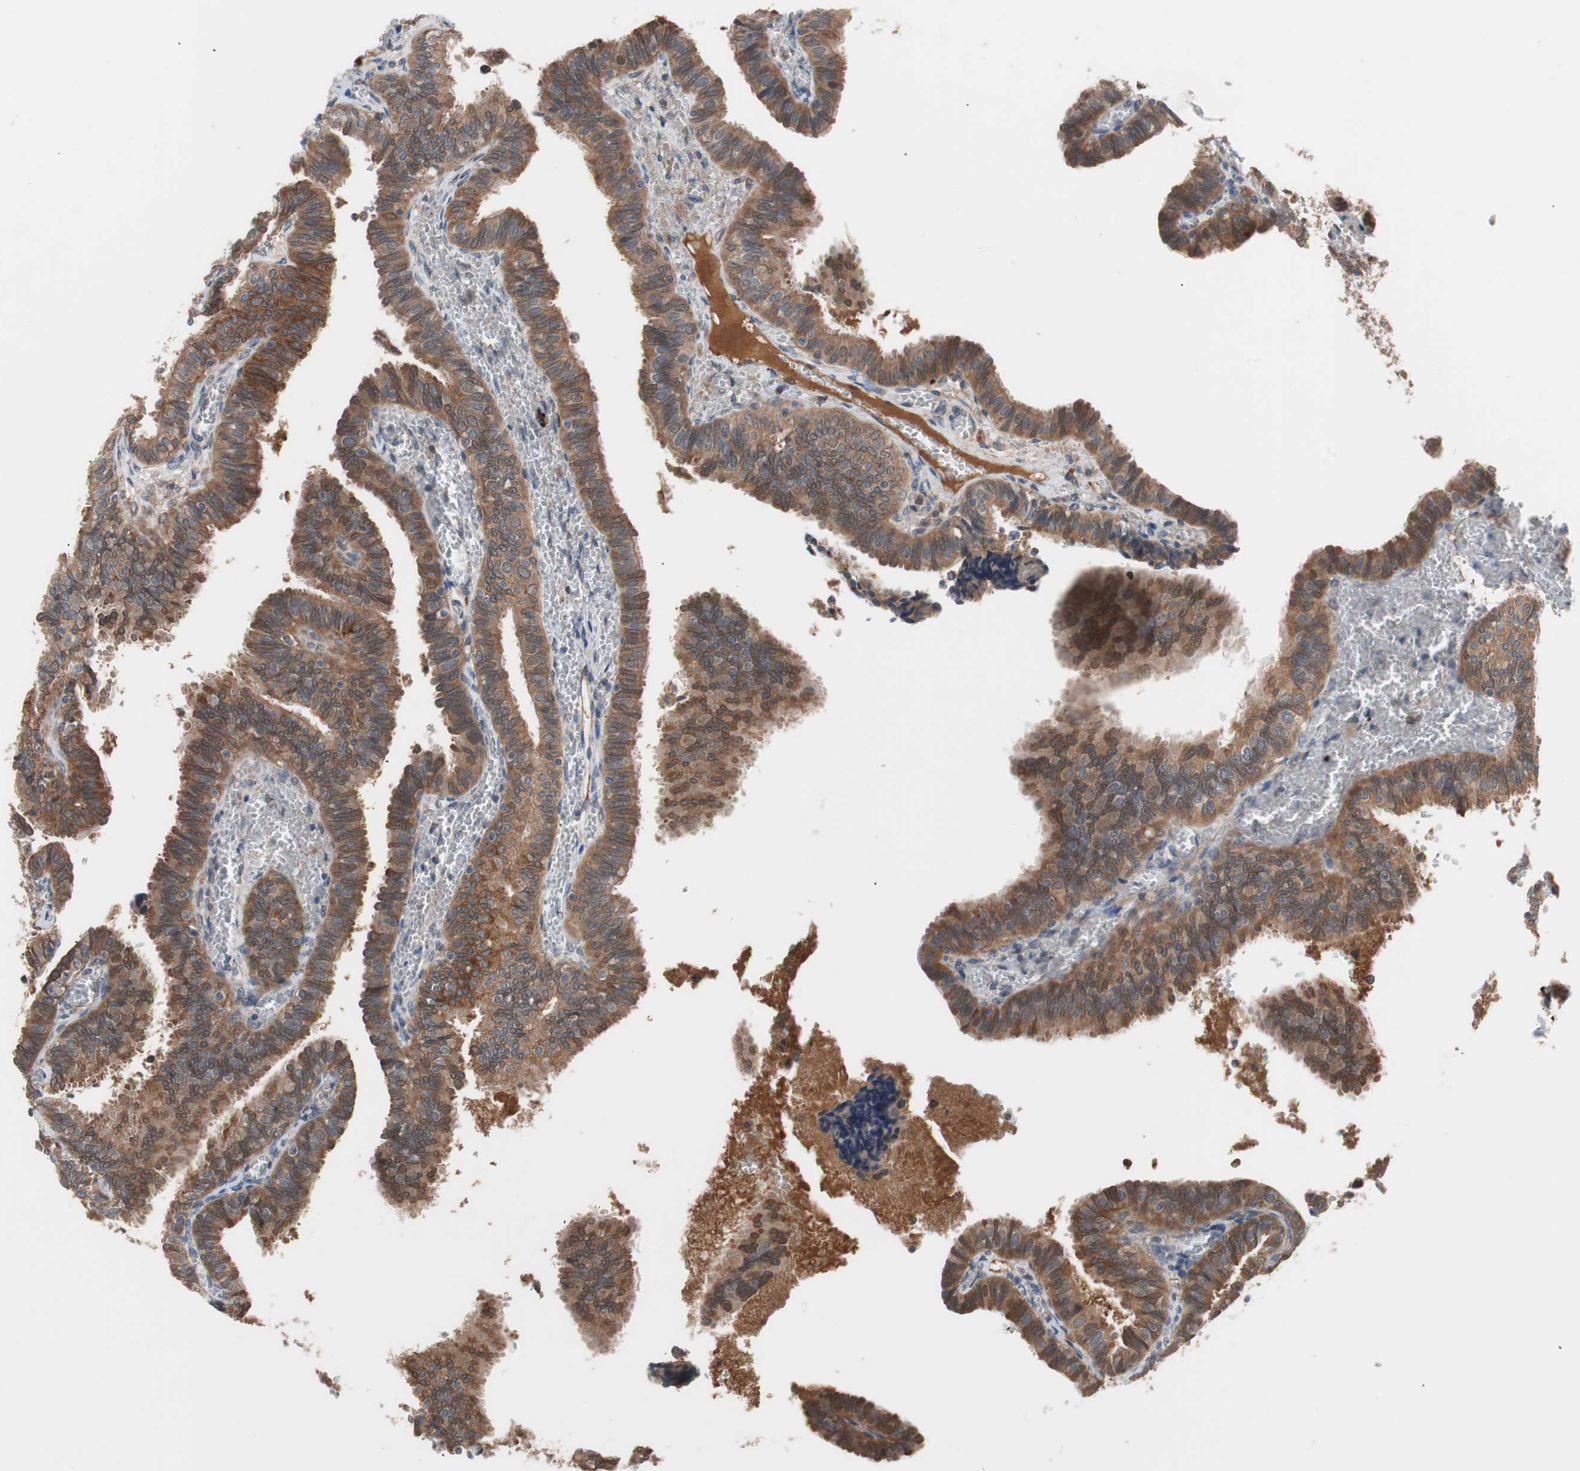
{"staining": {"intensity": "strong", "quantity": ">75%", "location": "cytoplasmic/membranous,nuclear"}, "tissue": "fallopian tube", "cell_type": "Glandular cells", "image_type": "normal", "snomed": [{"axis": "morphology", "description": "Normal tissue, NOS"}, {"axis": "topography", "description": "Fallopian tube"}], "caption": "This is an image of immunohistochemistry (IHC) staining of benign fallopian tube, which shows strong positivity in the cytoplasmic/membranous,nuclear of glandular cells.", "gene": "HMBS", "patient": {"sex": "female", "age": 46}}